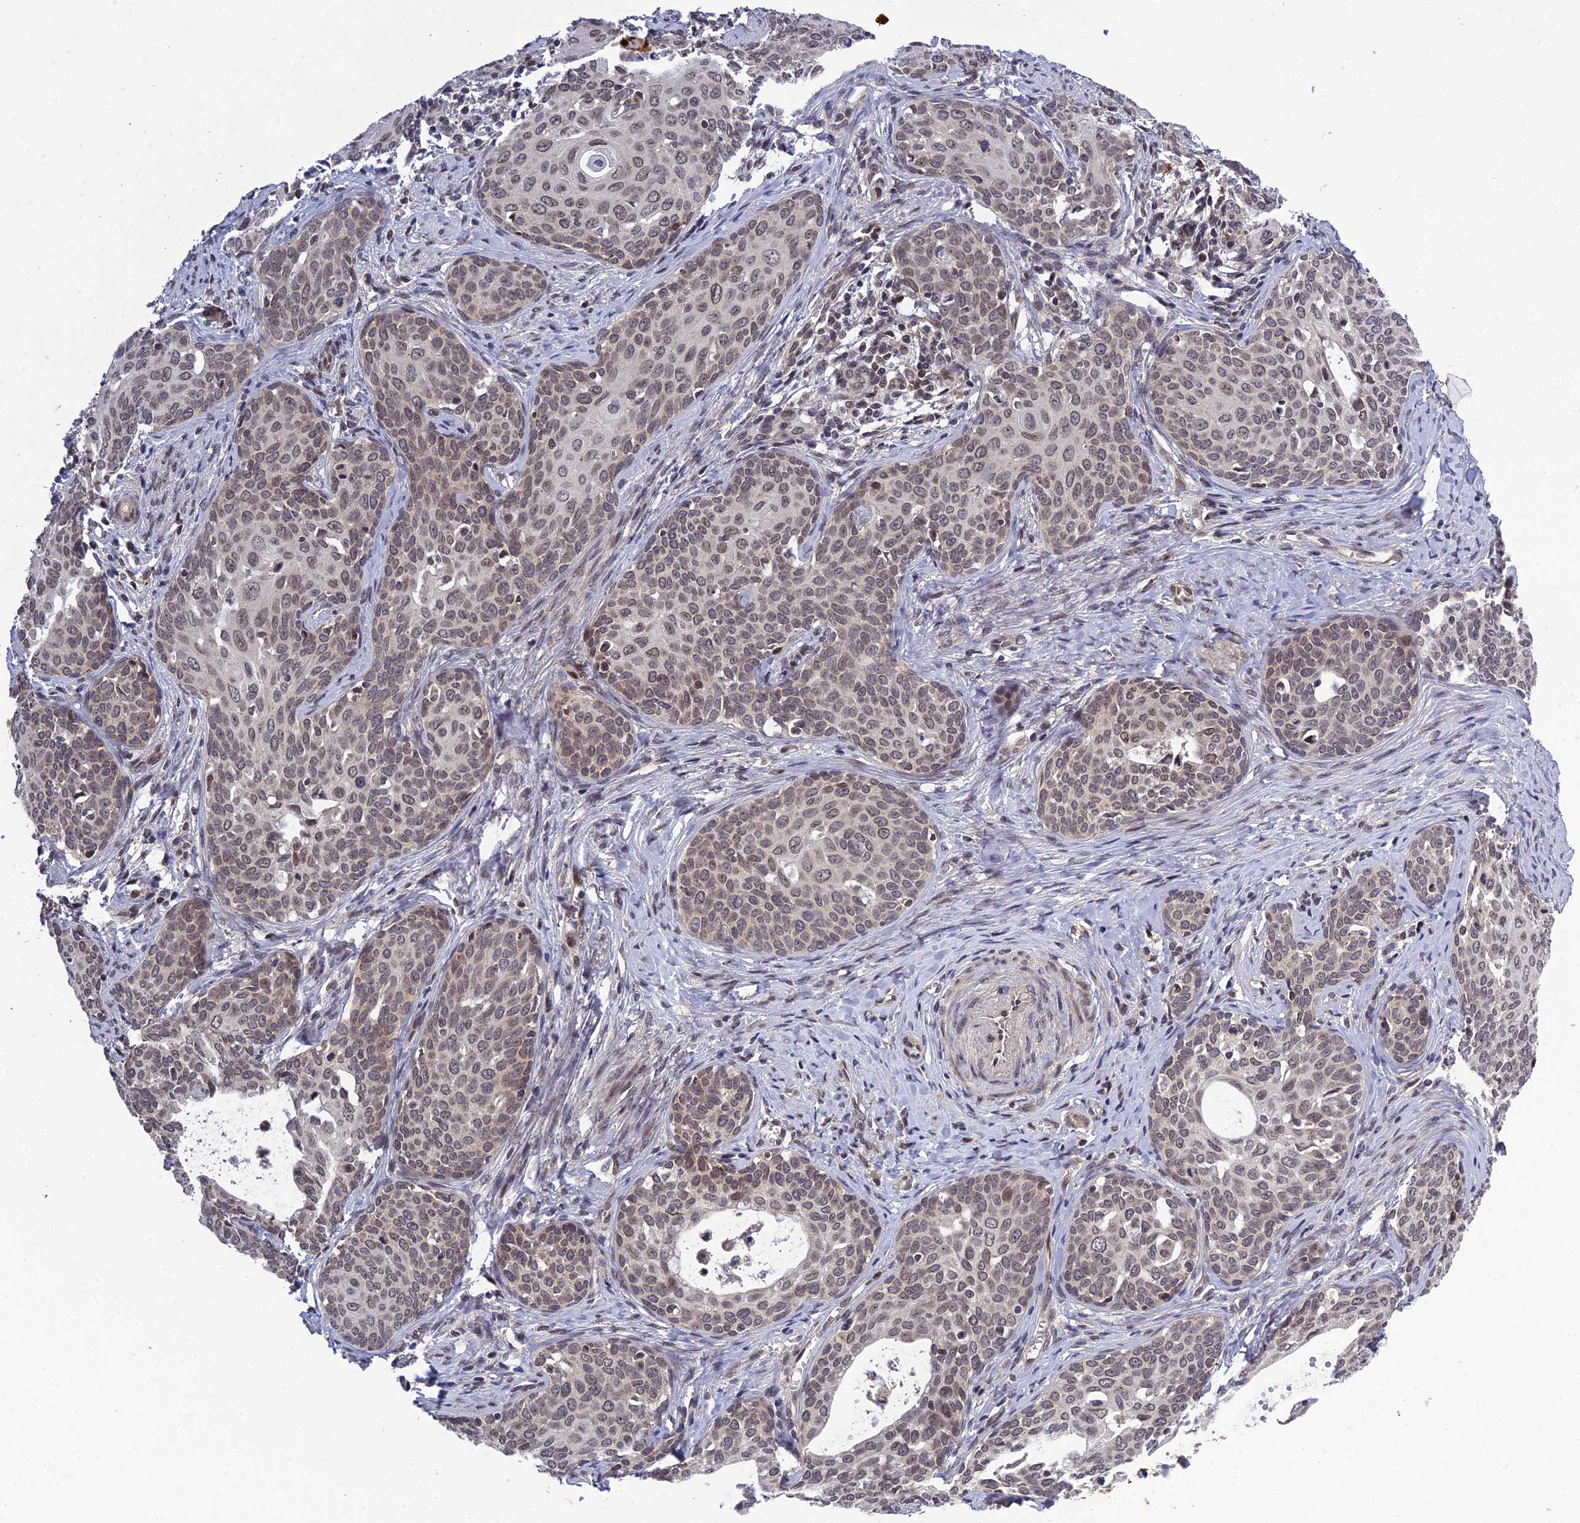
{"staining": {"intensity": "weak", "quantity": ">75%", "location": "nuclear"}, "tissue": "cervical cancer", "cell_type": "Tumor cells", "image_type": "cancer", "snomed": [{"axis": "morphology", "description": "Squamous cell carcinoma, NOS"}, {"axis": "topography", "description": "Cervix"}], "caption": "Human squamous cell carcinoma (cervical) stained for a protein (brown) shows weak nuclear positive positivity in approximately >75% of tumor cells.", "gene": "REXO1", "patient": {"sex": "female", "age": 52}}